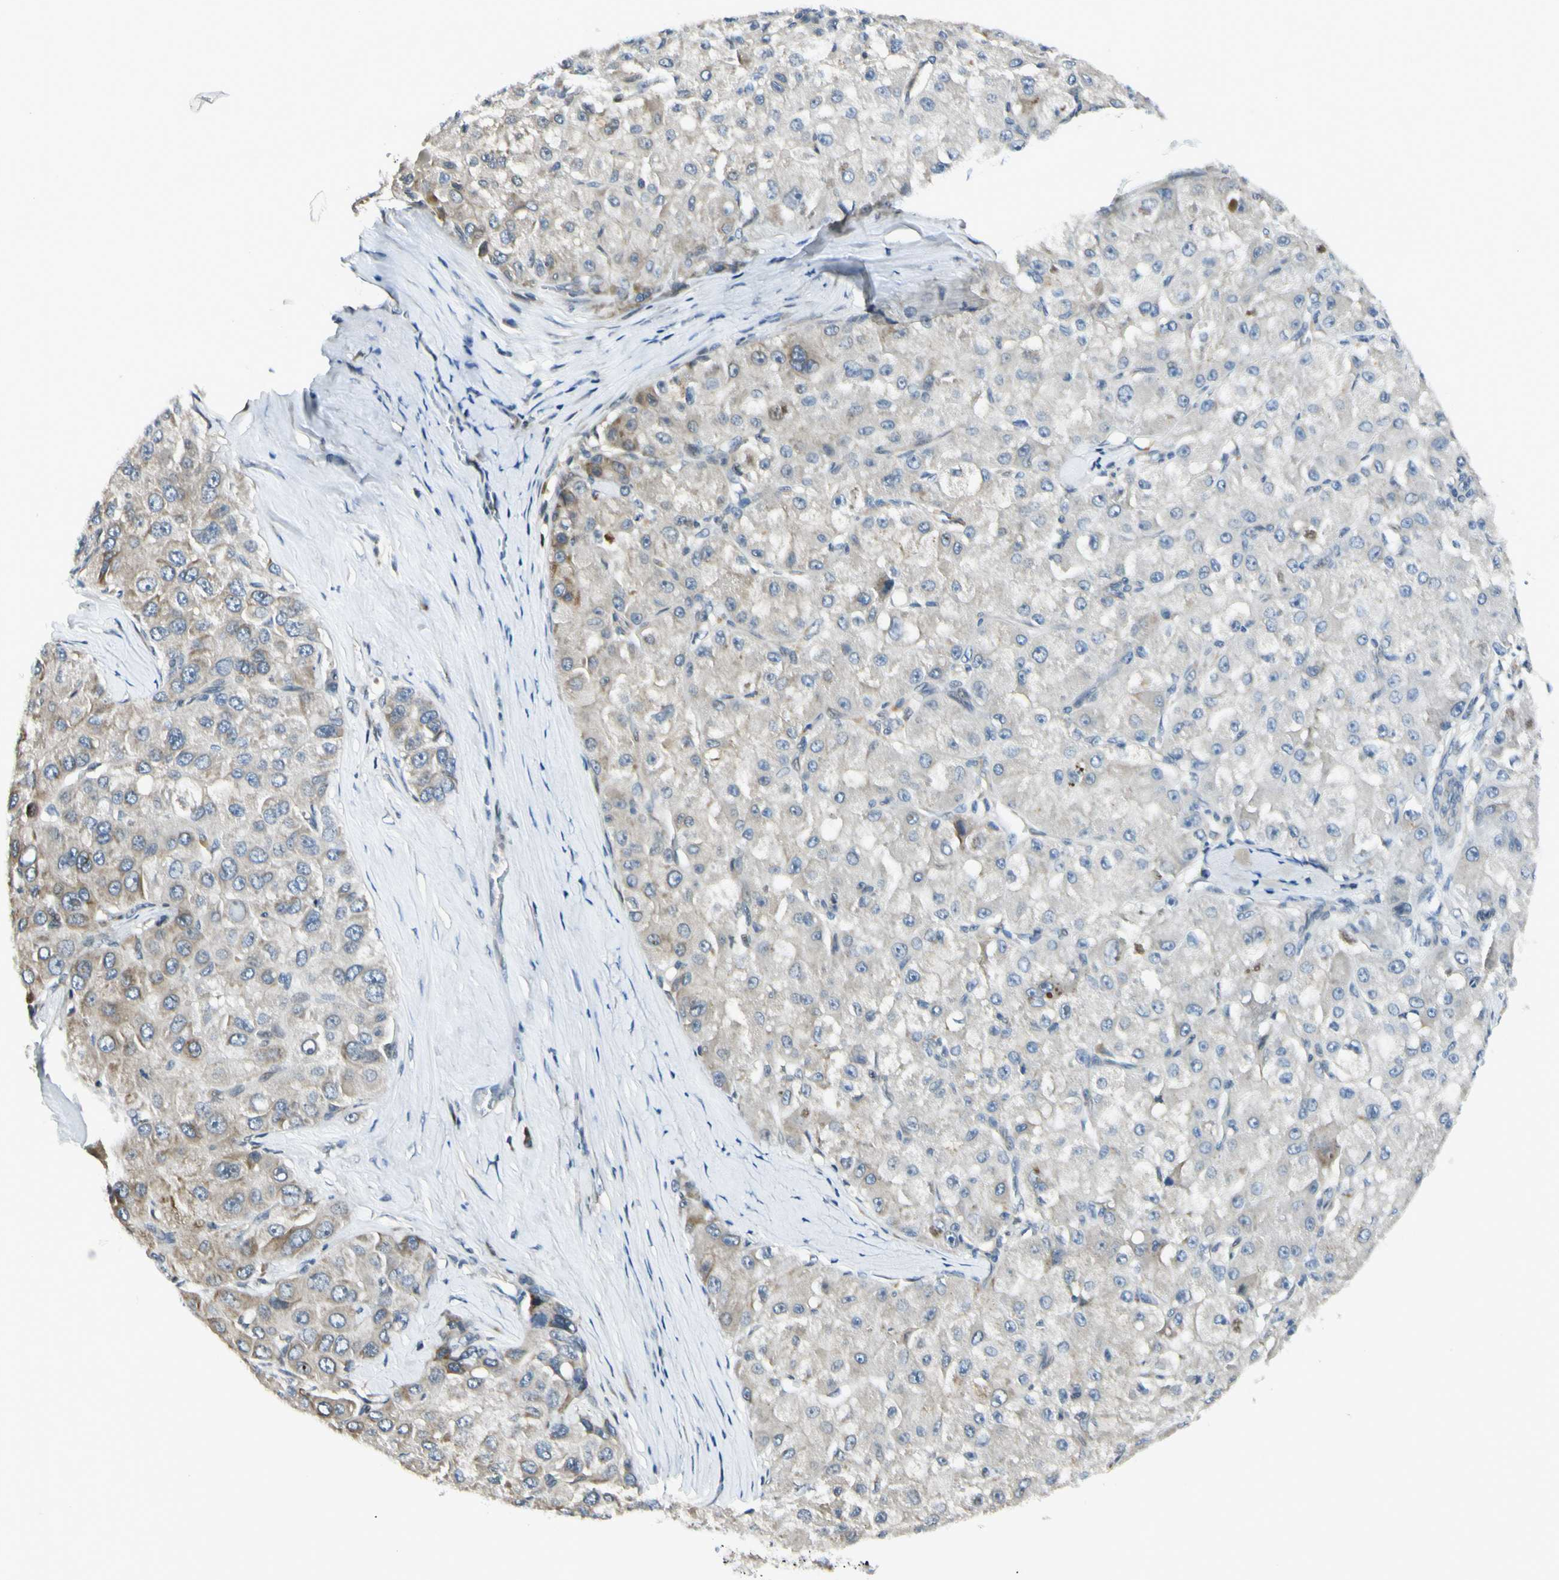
{"staining": {"intensity": "weak", "quantity": "<25%", "location": "cytoplasmic/membranous"}, "tissue": "liver cancer", "cell_type": "Tumor cells", "image_type": "cancer", "snomed": [{"axis": "morphology", "description": "Carcinoma, Hepatocellular, NOS"}, {"axis": "topography", "description": "Liver"}], "caption": "Tumor cells are negative for protein expression in human liver cancer. (DAB (3,3'-diaminobenzidine) IHC, high magnification).", "gene": "NPDC1", "patient": {"sex": "male", "age": 80}}